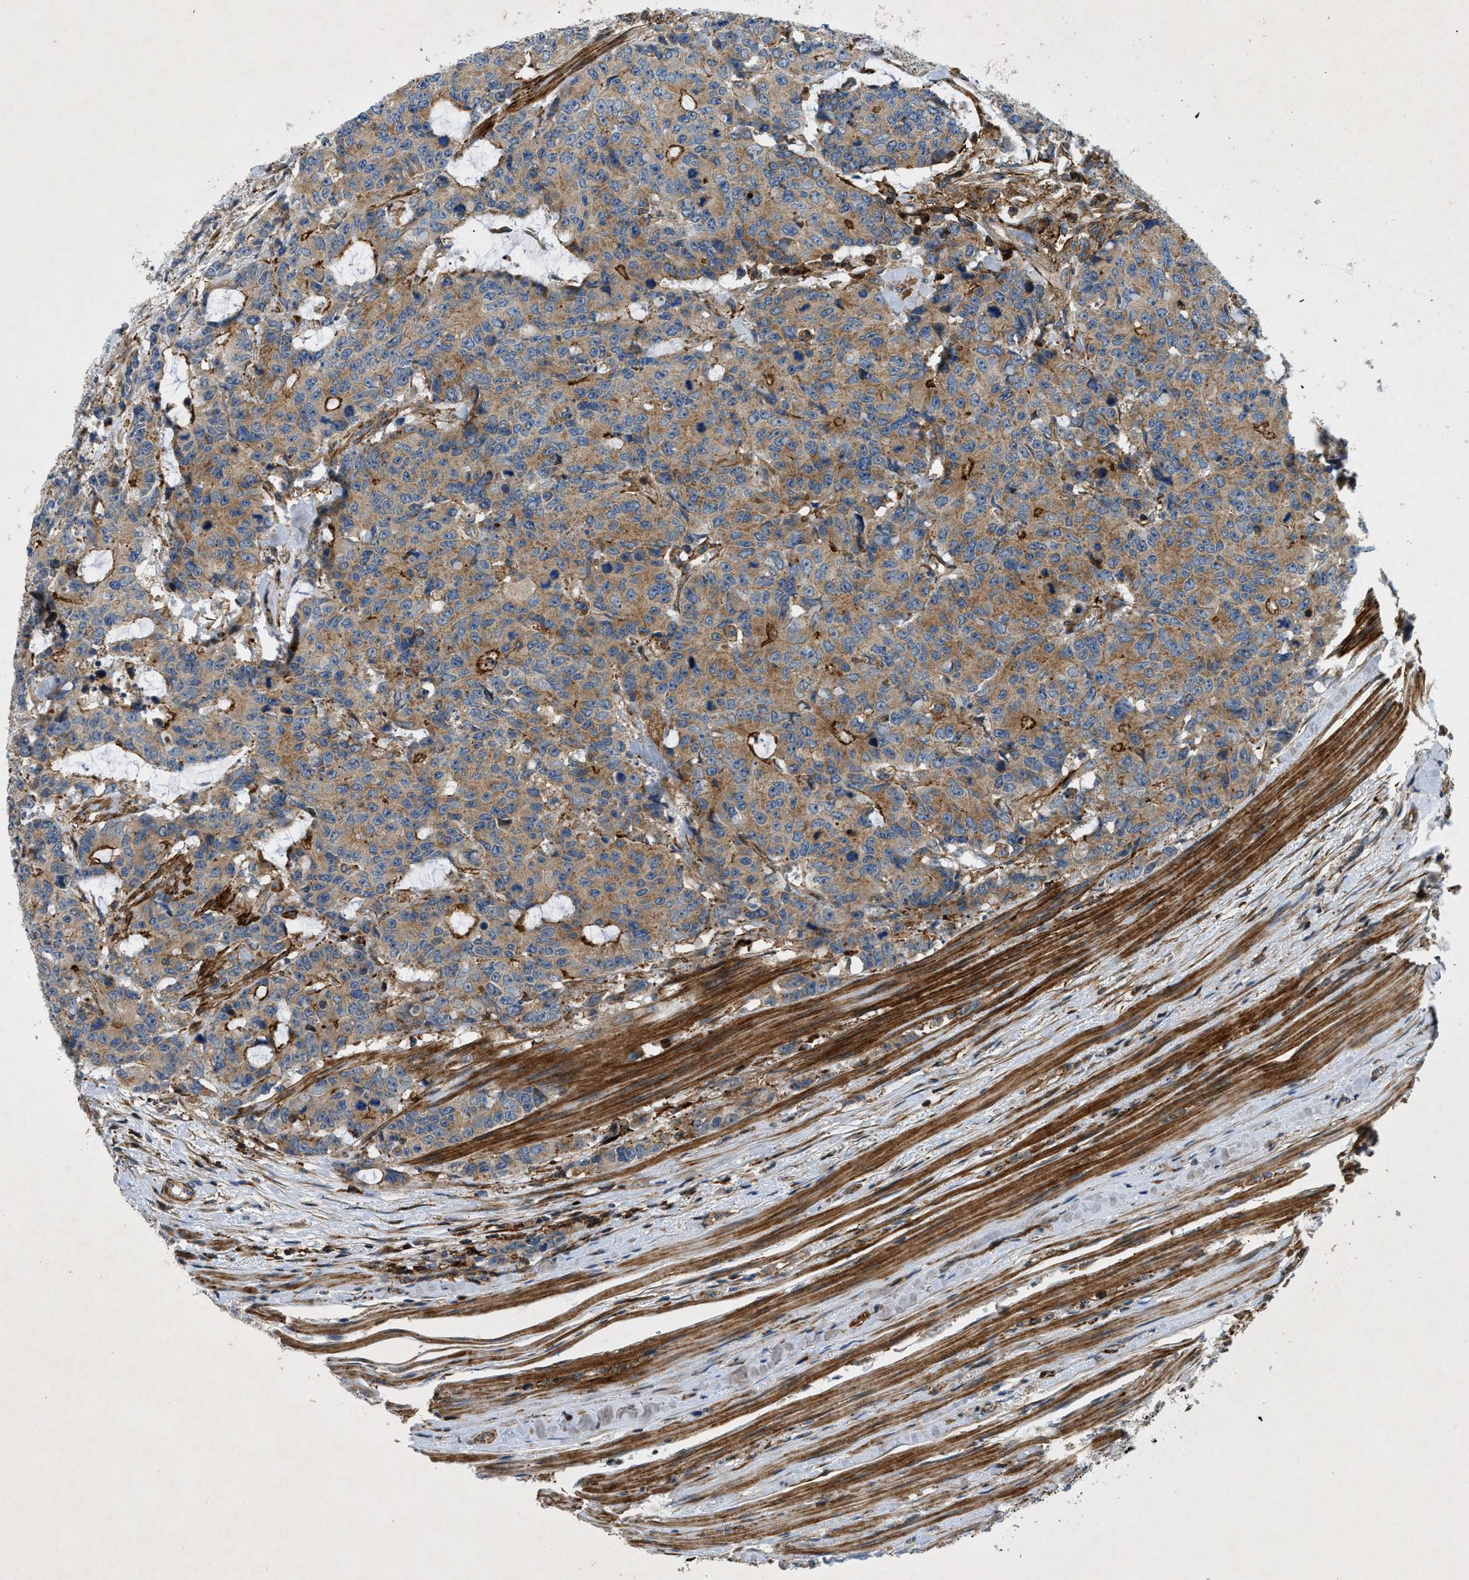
{"staining": {"intensity": "moderate", "quantity": ">75%", "location": "cytoplasmic/membranous"}, "tissue": "colorectal cancer", "cell_type": "Tumor cells", "image_type": "cancer", "snomed": [{"axis": "morphology", "description": "Adenocarcinoma, NOS"}, {"axis": "topography", "description": "Colon"}], "caption": "Colorectal adenocarcinoma tissue demonstrates moderate cytoplasmic/membranous expression in about >75% of tumor cells, visualized by immunohistochemistry. (brown staining indicates protein expression, while blue staining denotes nuclei).", "gene": "DHODH", "patient": {"sex": "female", "age": 86}}